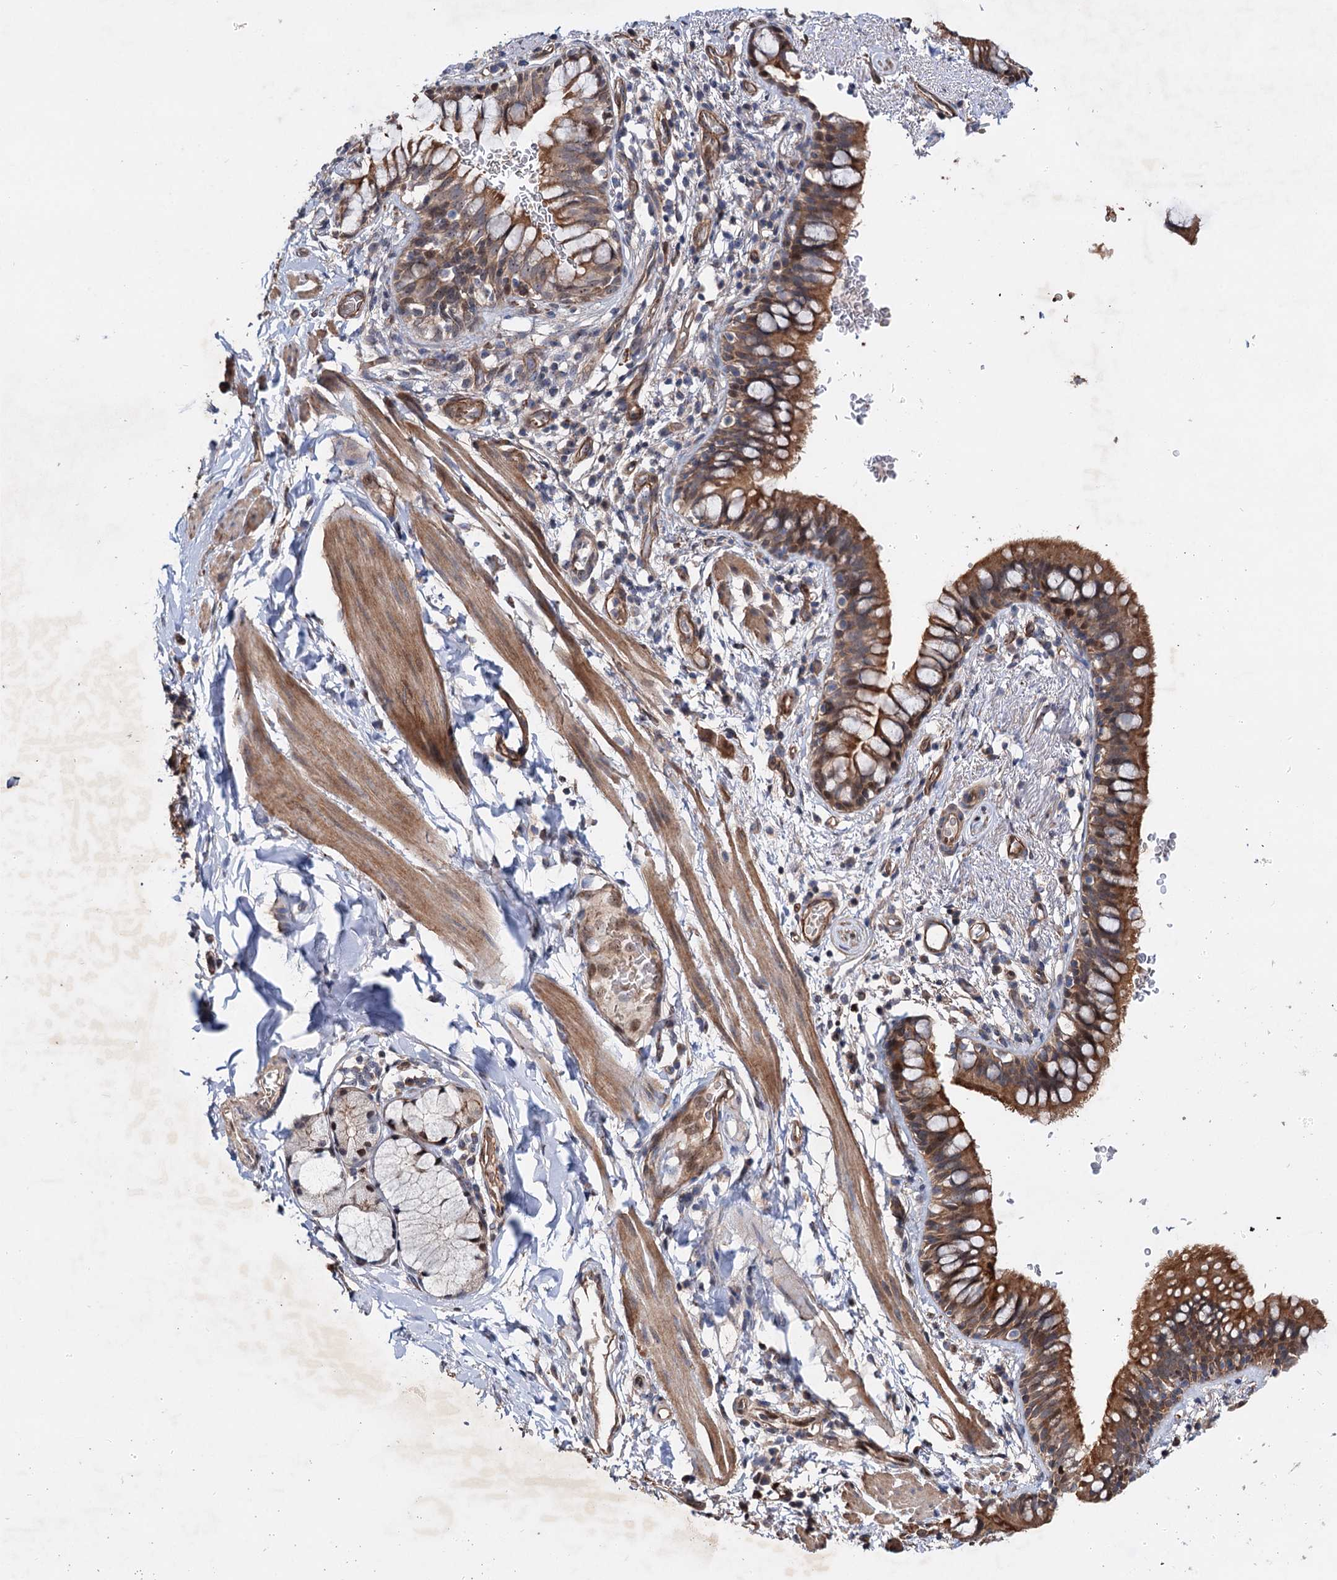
{"staining": {"intensity": "moderate", "quantity": ">75%", "location": "cytoplasmic/membranous"}, "tissue": "bronchus", "cell_type": "Respiratory epithelial cells", "image_type": "normal", "snomed": [{"axis": "morphology", "description": "Normal tissue, NOS"}, {"axis": "topography", "description": "Cartilage tissue"}, {"axis": "topography", "description": "Bronchus"}], "caption": "Bronchus was stained to show a protein in brown. There is medium levels of moderate cytoplasmic/membranous staining in about >75% of respiratory epithelial cells.", "gene": "PTDSS2", "patient": {"sex": "female", "age": 36}}